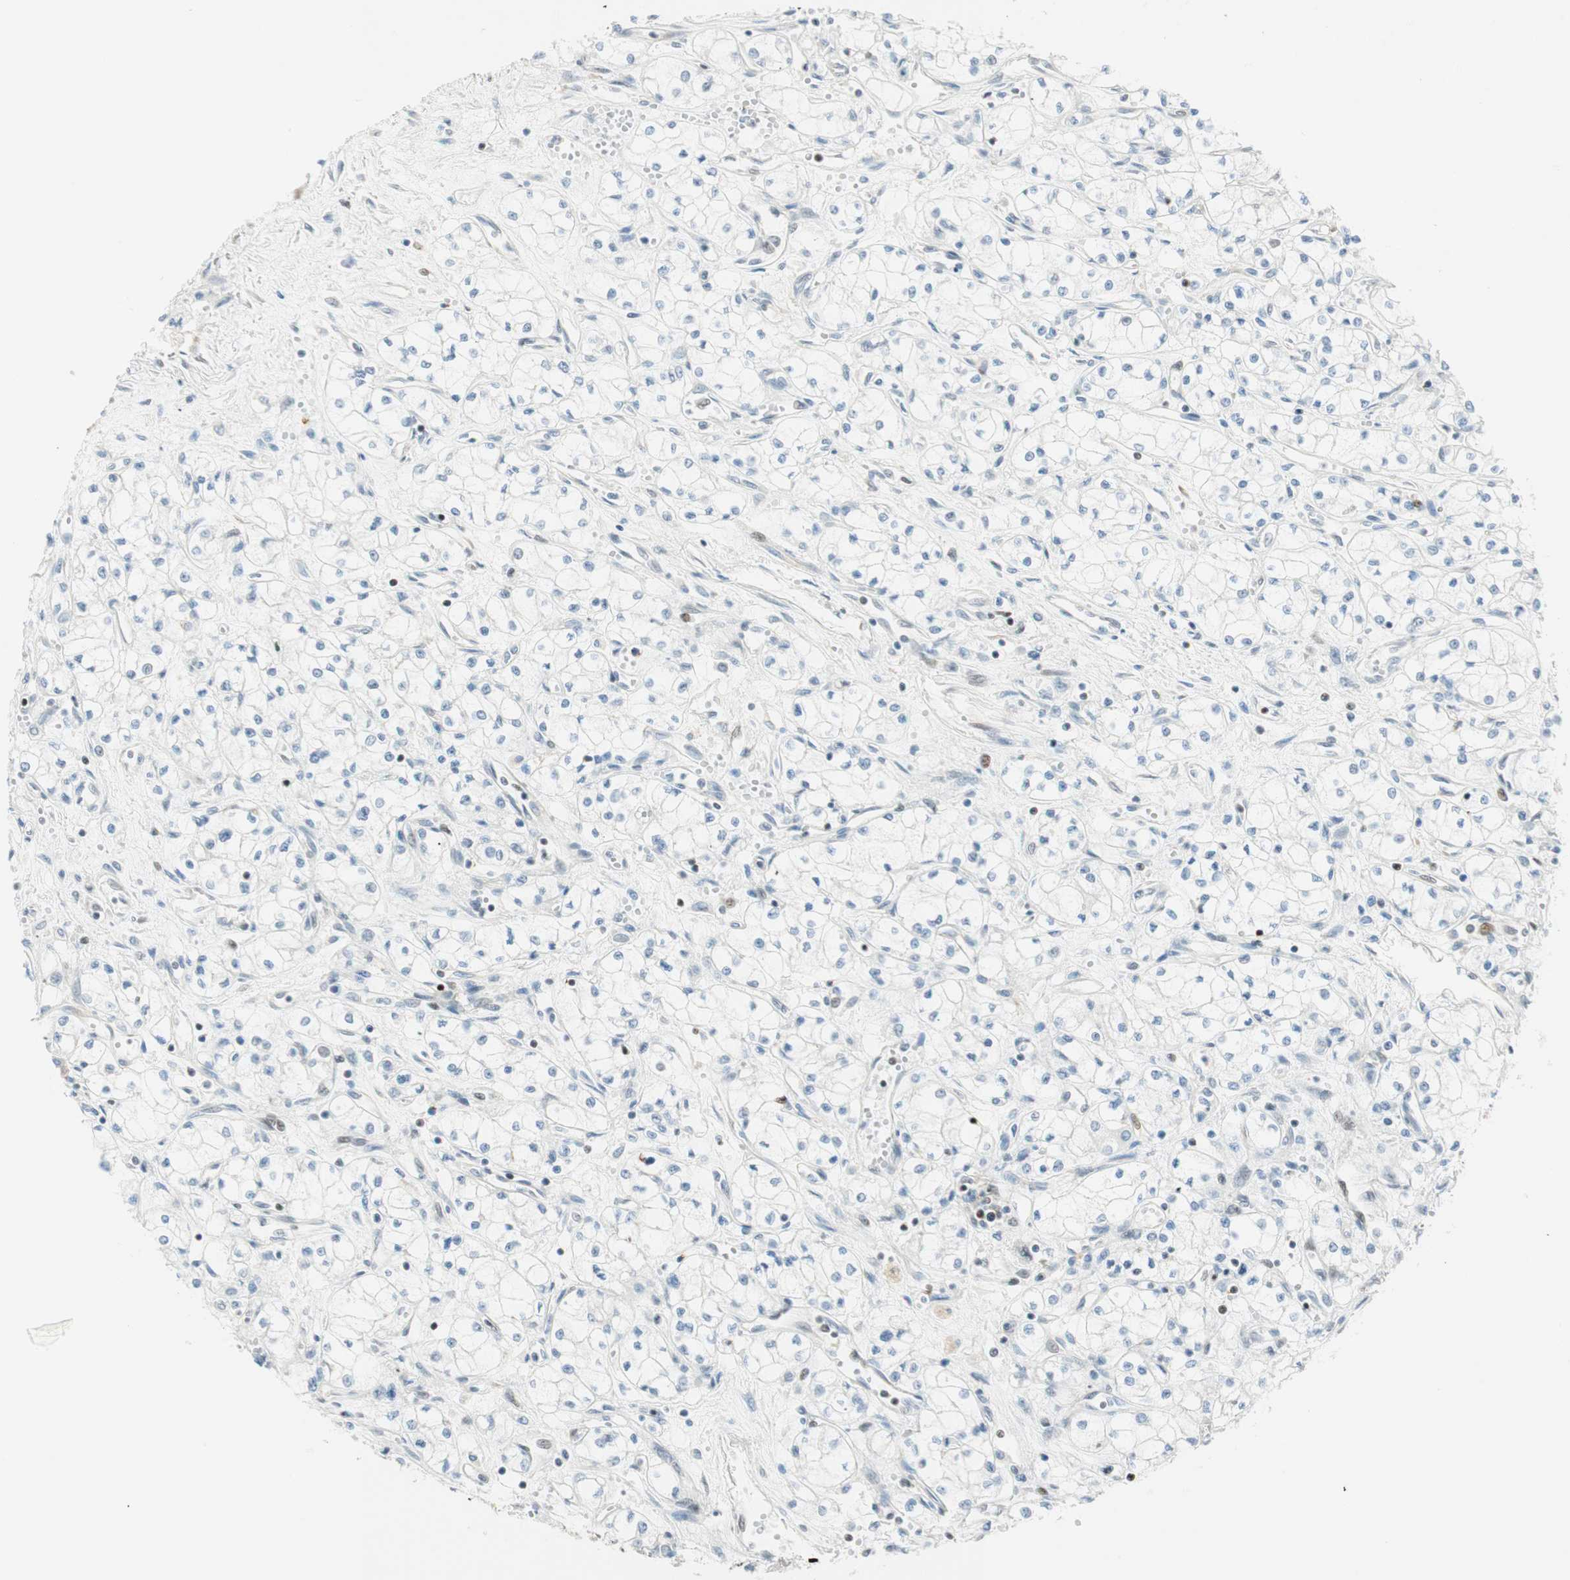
{"staining": {"intensity": "negative", "quantity": "none", "location": "none"}, "tissue": "renal cancer", "cell_type": "Tumor cells", "image_type": "cancer", "snomed": [{"axis": "morphology", "description": "Normal tissue, NOS"}, {"axis": "morphology", "description": "Adenocarcinoma, NOS"}, {"axis": "topography", "description": "Kidney"}], "caption": "Tumor cells show no significant protein positivity in adenocarcinoma (renal). (Brightfield microscopy of DAB immunohistochemistry (IHC) at high magnification).", "gene": "MSX2", "patient": {"sex": "male", "age": 59}}